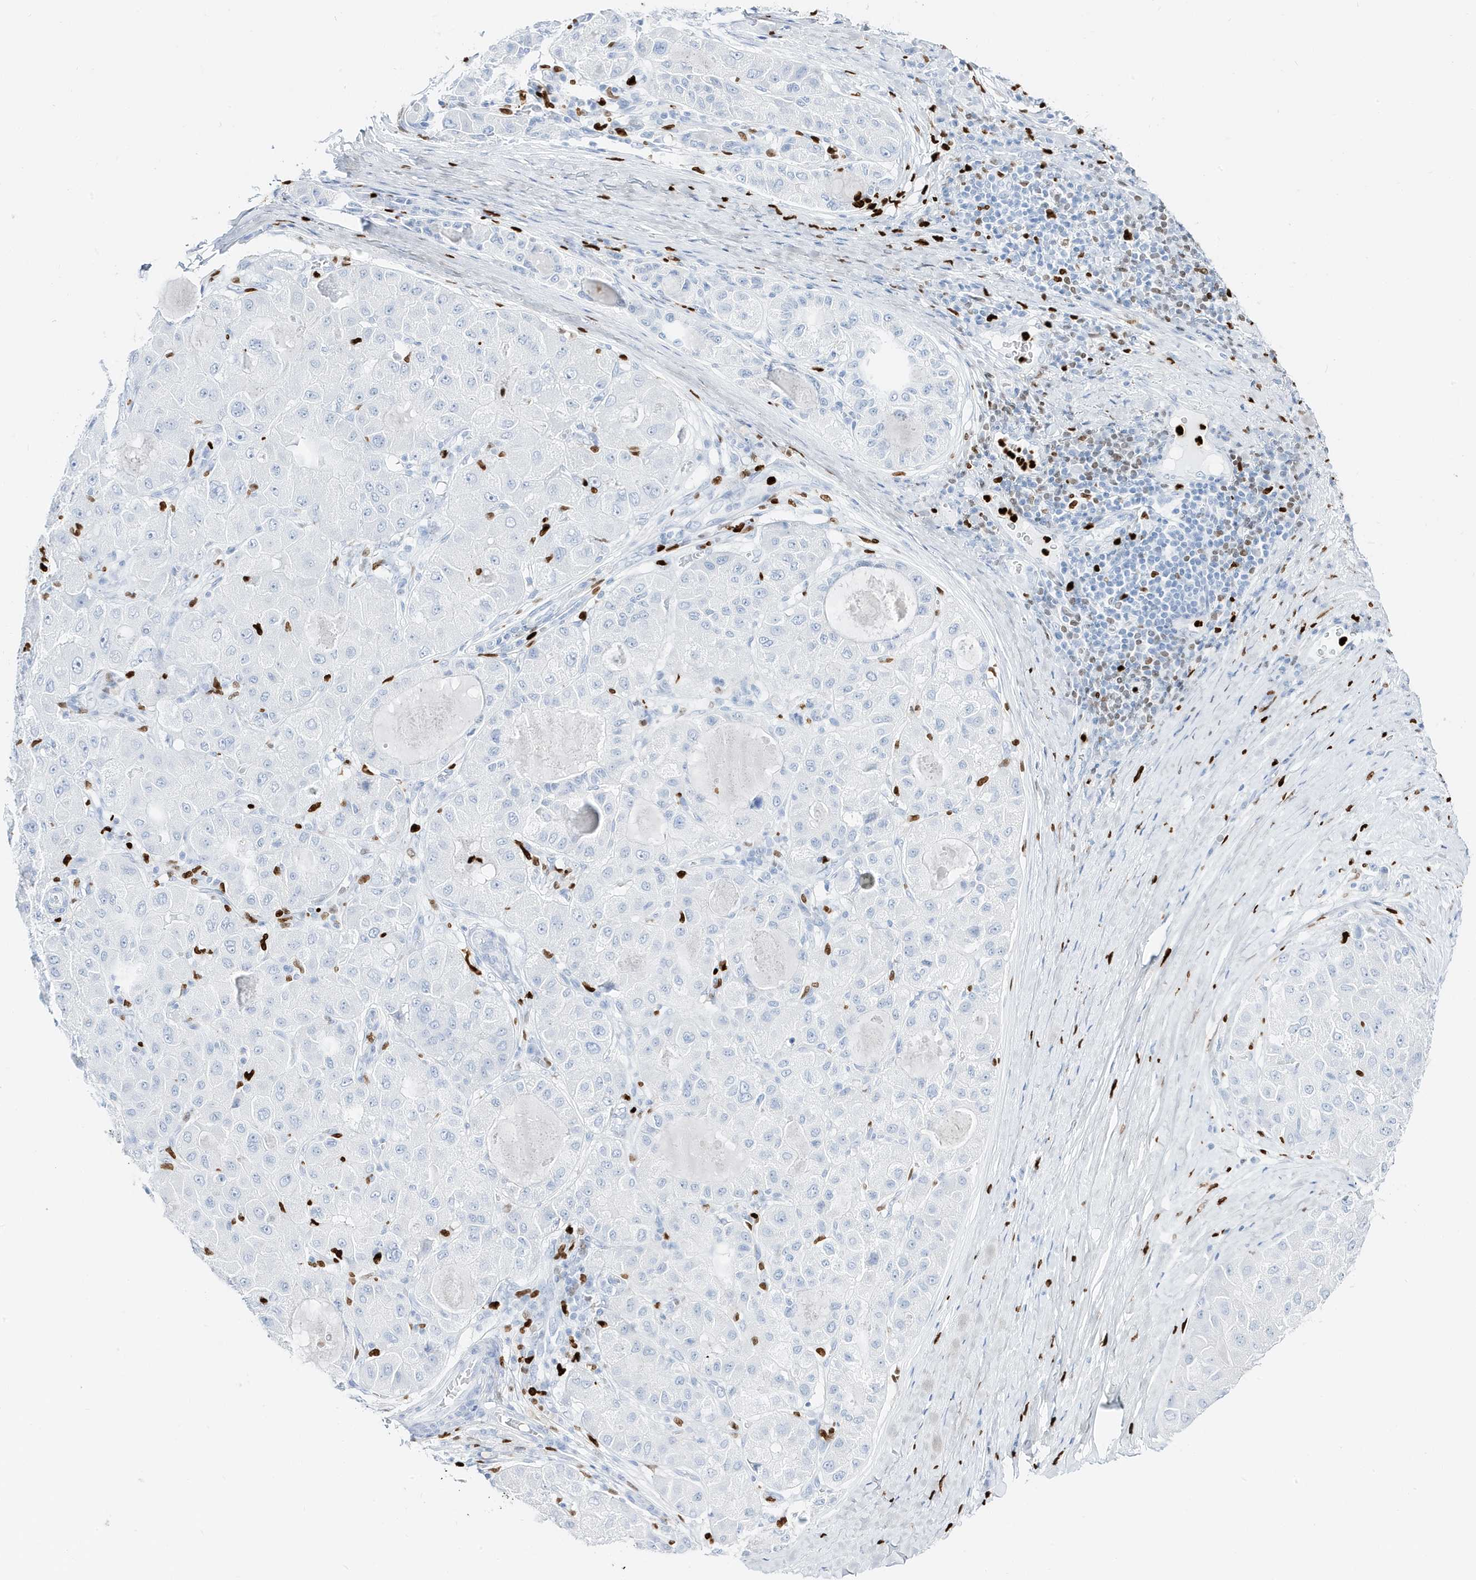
{"staining": {"intensity": "negative", "quantity": "none", "location": "none"}, "tissue": "liver cancer", "cell_type": "Tumor cells", "image_type": "cancer", "snomed": [{"axis": "morphology", "description": "Carcinoma, Hepatocellular, NOS"}, {"axis": "topography", "description": "Liver"}], "caption": "An image of liver hepatocellular carcinoma stained for a protein reveals no brown staining in tumor cells.", "gene": "MNDA", "patient": {"sex": "male", "age": 80}}